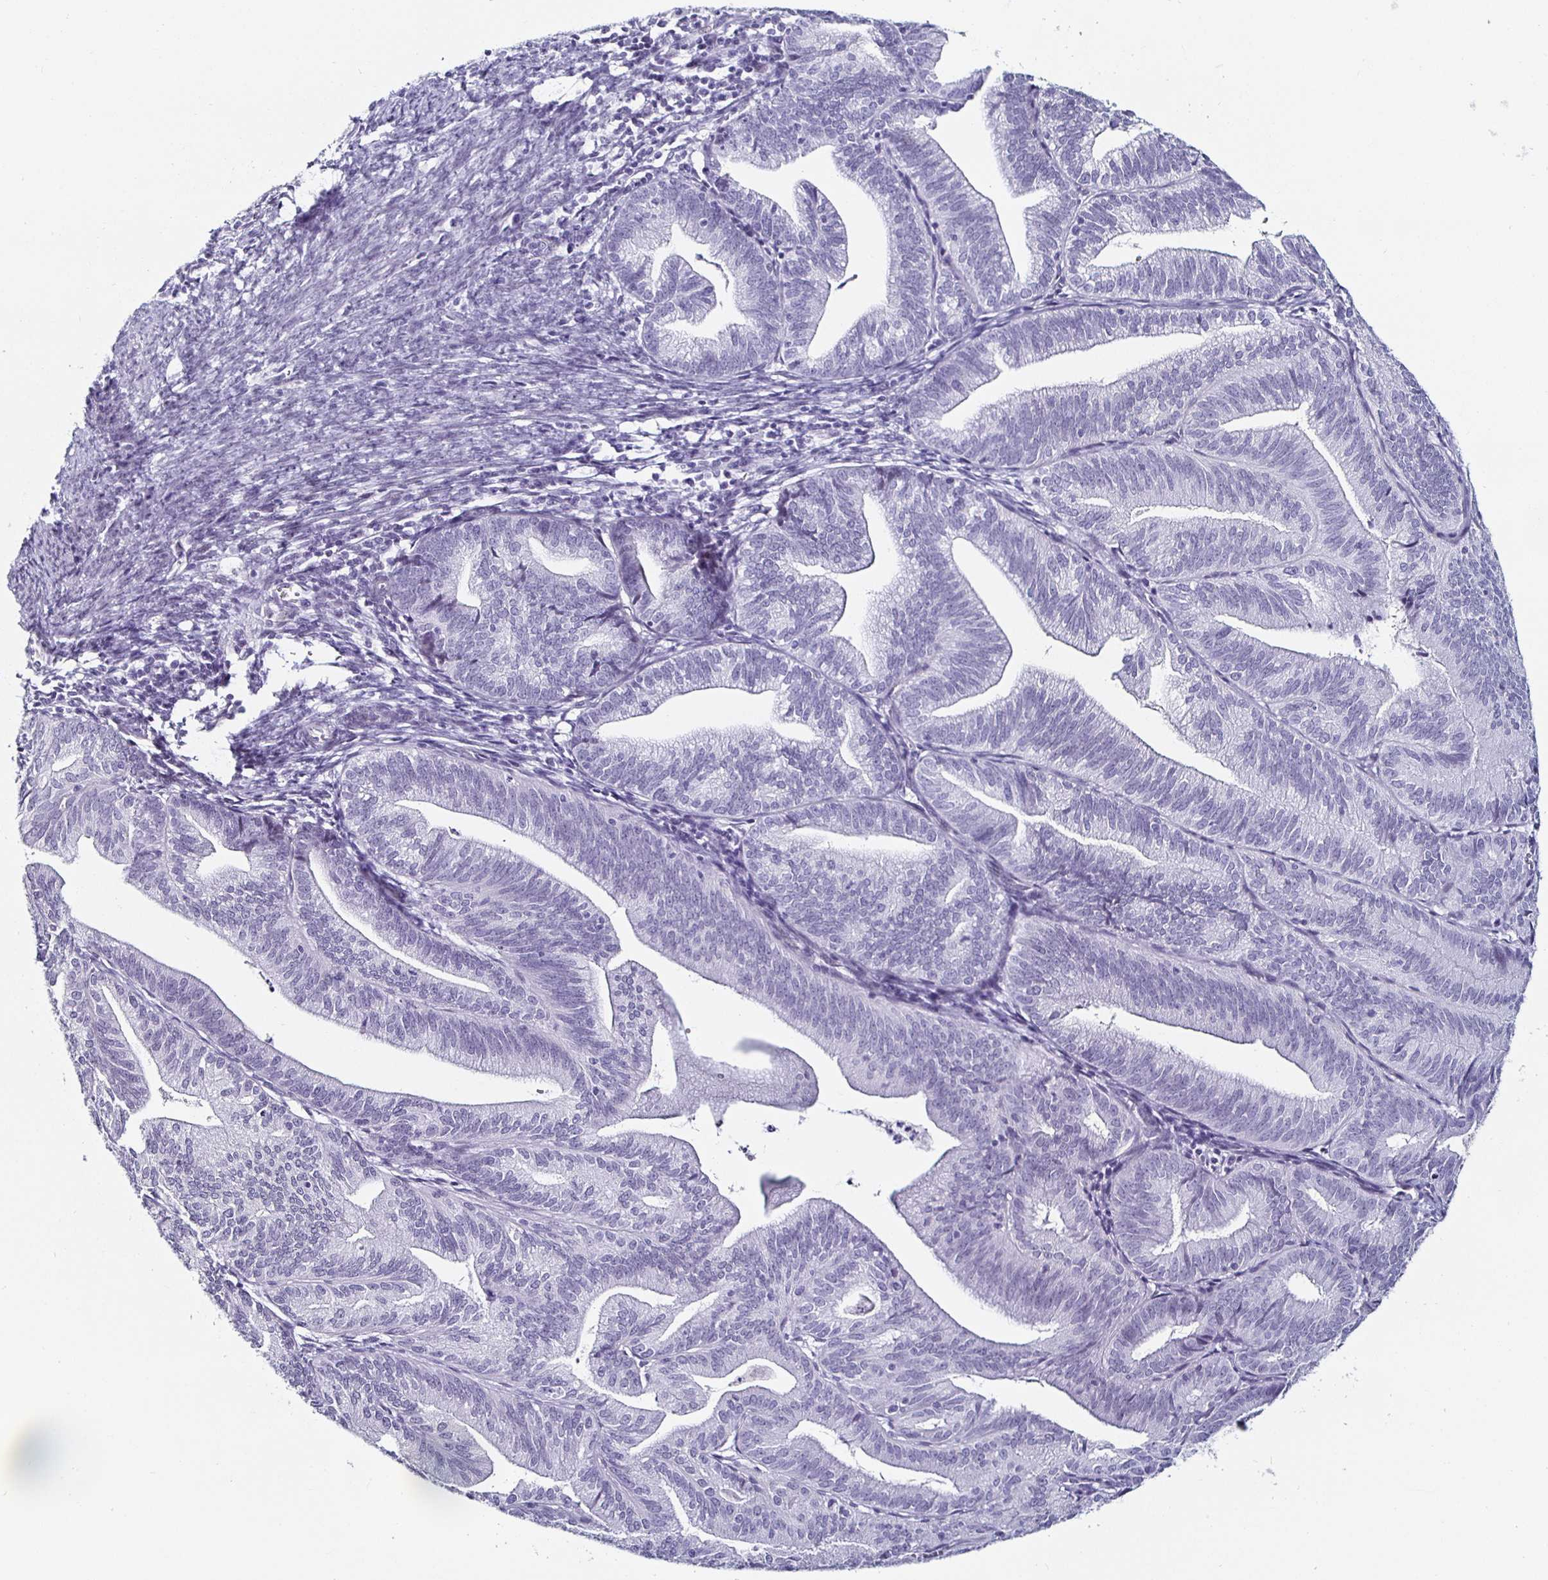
{"staining": {"intensity": "negative", "quantity": "none", "location": "none"}, "tissue": "endometrial cancer", "cell_type": "Tumor cells", "image_type": "cancer", "snomed": [{"axis": "morphology", "description": "Adenocarcinoma, NOS"}, {"axis": "topography", "description": "Endometrium"}], "caption": "Tumor cells show no significant protein positivity in endometrial cancer (adenocarcinoma). The staining was performed using DAB to visualize the protein expression in brown, while the nuclei were stained in blue with hematoxylin (Magnification: 20x).", "gene": "KRT4", "patient": {"sex": "female", "age": 70}}